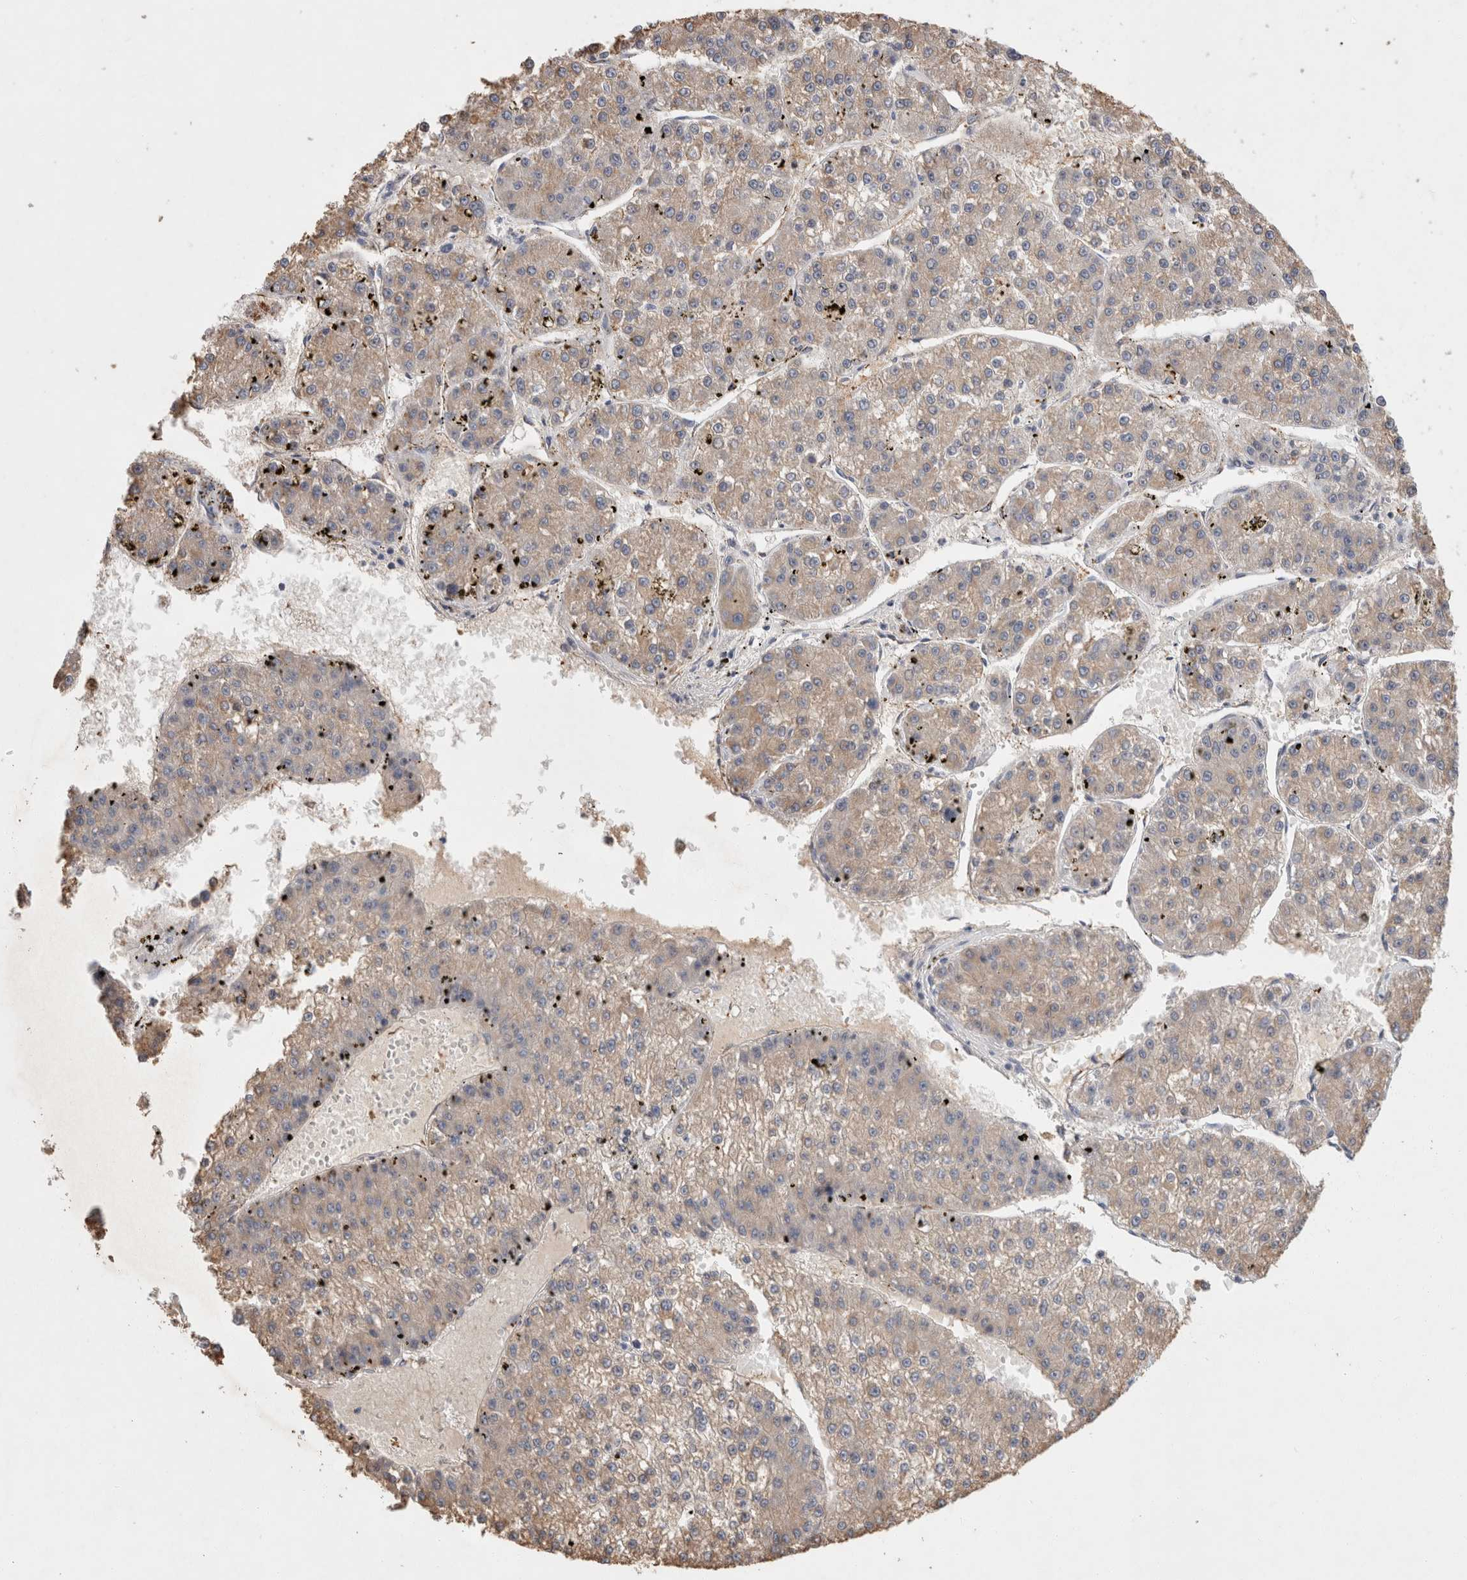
{"staining": {"intensity": "weak", "quantity": ">75%", "location": "cytoplasmic/membranous"}, "tissue": "liver cancer", "cell_type": "Tumor cells", "image_type": "cancer", "snomed": [{"axis": "morphology", "description": "Carcinoma, Hepatocellular, NOS"}, {"axis": "topography", "description": "Liver"}], "caption": "An IHC histopathology image of tumor tissue is shown. Protein staining in brown shows weak cytoplasmic/membranous positivity in liver hepatocellular carcinoma within tumor cells.", "gene": "IARS2", "patient": {"sex": "female", "age": 73}}